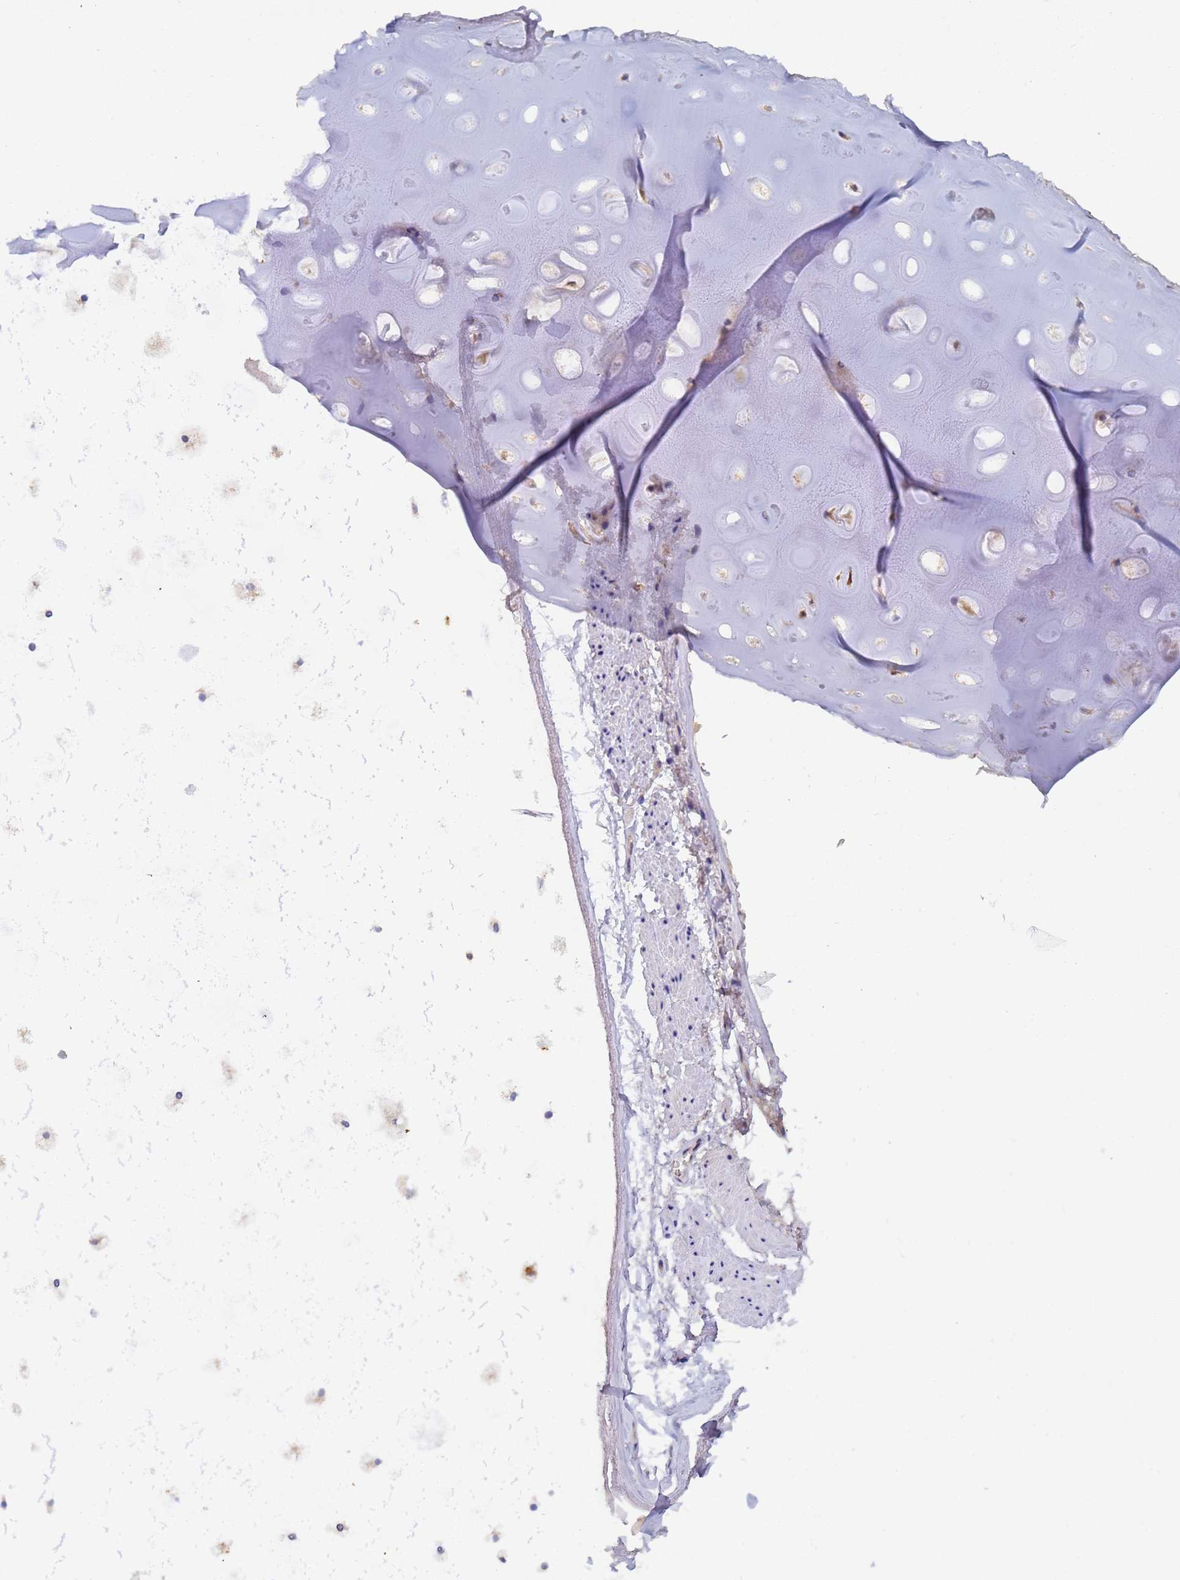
{"staining": {"intensity": "negative", "quantity": "none", "location": "none"}, "tissue": "adipose tissue", "cell_type": "Adipocytes", "image_type": "normal", "snomed": [{"axis": "morphology", "description": "Normal tissue, NOS"}, {"axis": "topography", "description": "Cartilage tissue"}], "caption": "This is an IHC micrograph of unremarkable adipose tissue. There is no staining in adipocytes.", "gene": "IHO1", "patient": {"sex": "male", "age": 66}}